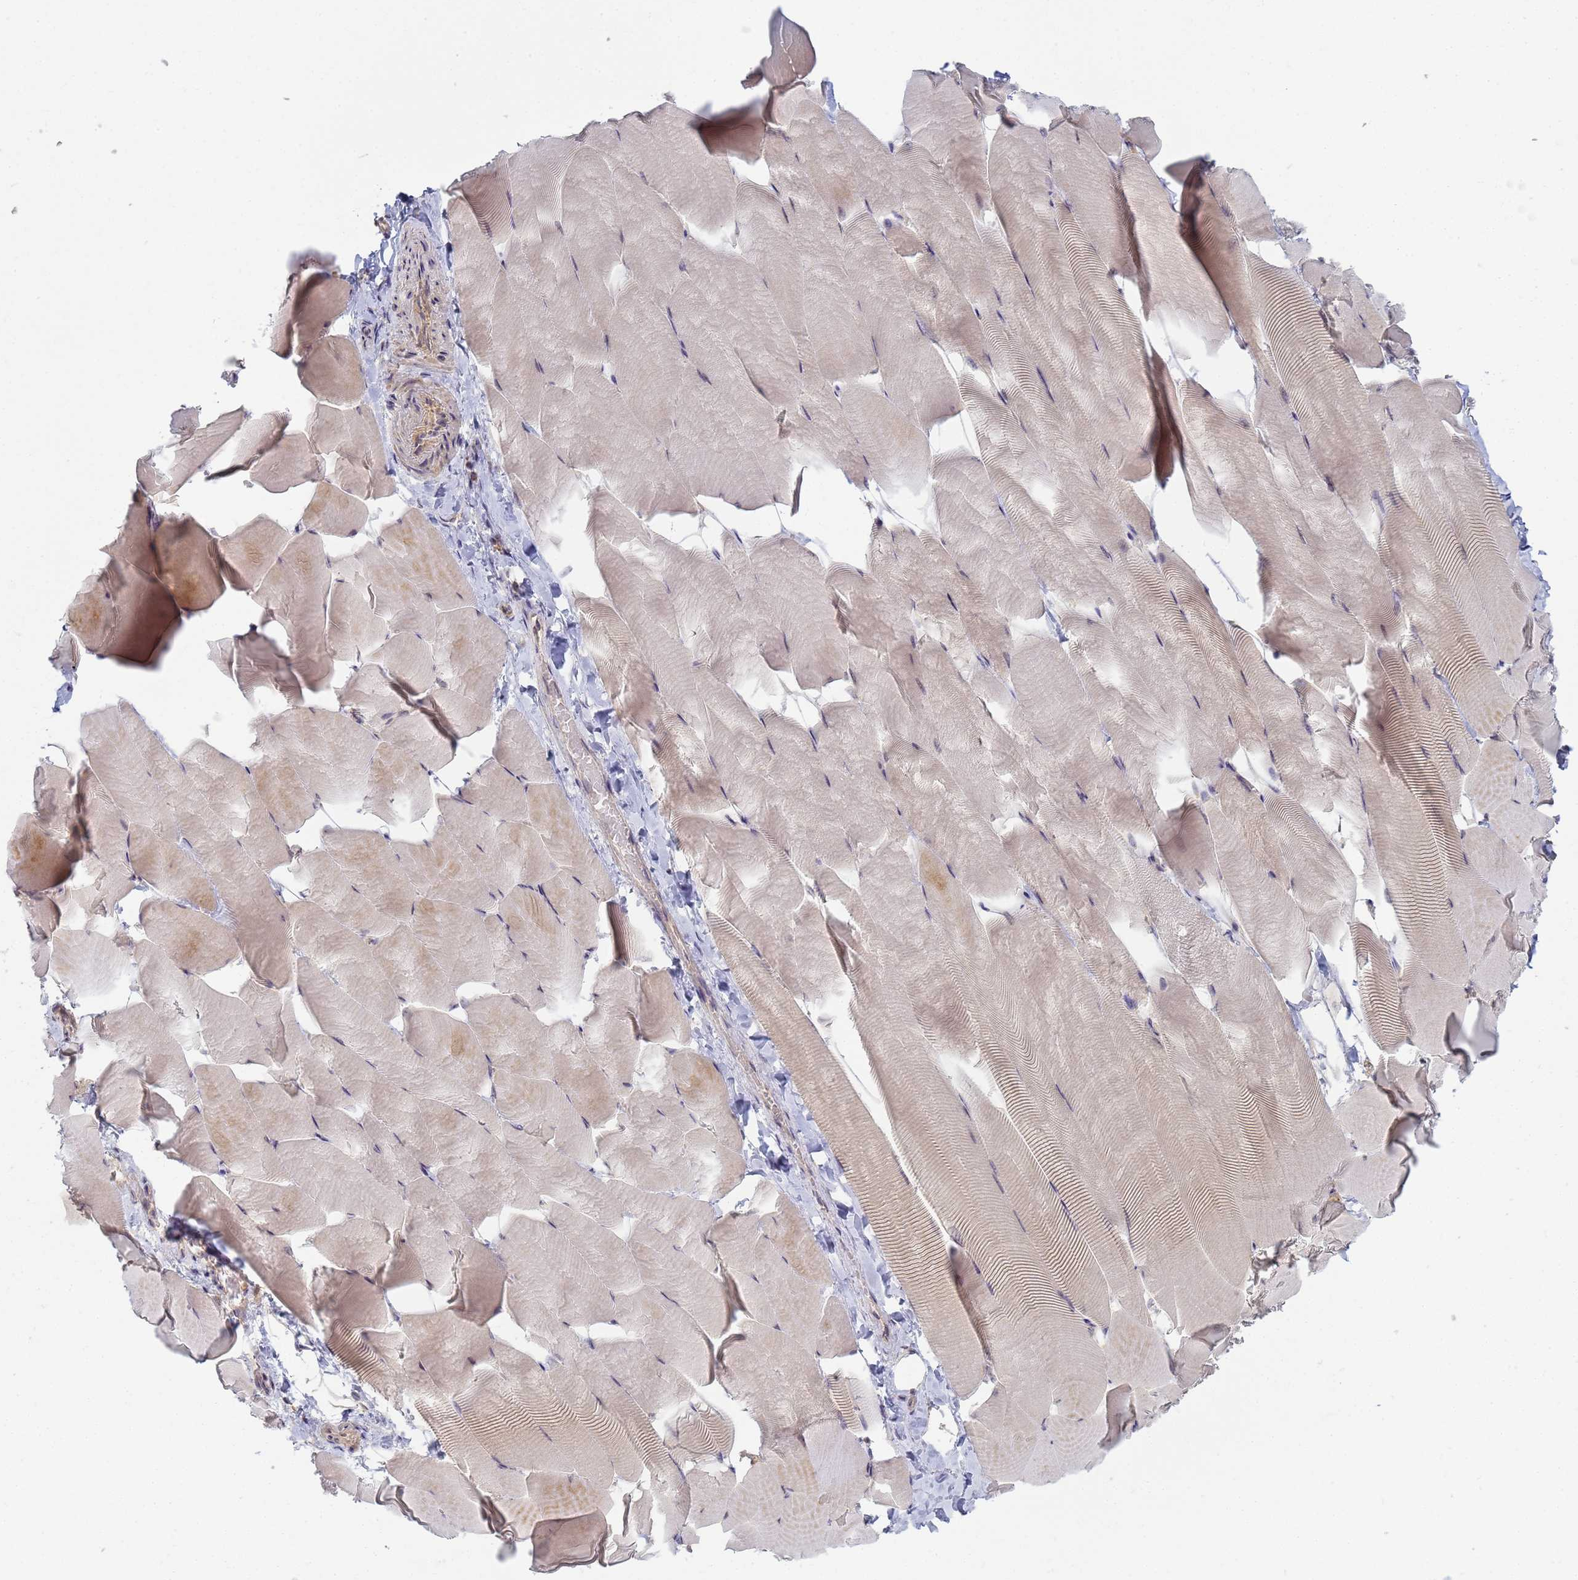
{"staining": {"intensity": "weak", "quantity": "25%-75%", "location": "cytoplasmic/membranous"}, "tissue": "skeletal muscle", "cell_type": "Myocytes", "image_type": "normal", "snomed": [{"axis": "morphology", "description": "Normal tissue, NOS"}, {"axis": "topography", "description": "Skeletal muscle"}], "caption": "A brown stain highlights weak cytoplasmic/membranous expression of a protein in myocytes of normal human skeletal muscle.", "gene": "SHARPIN", "patient": {"sex": "male", "age": 25}}